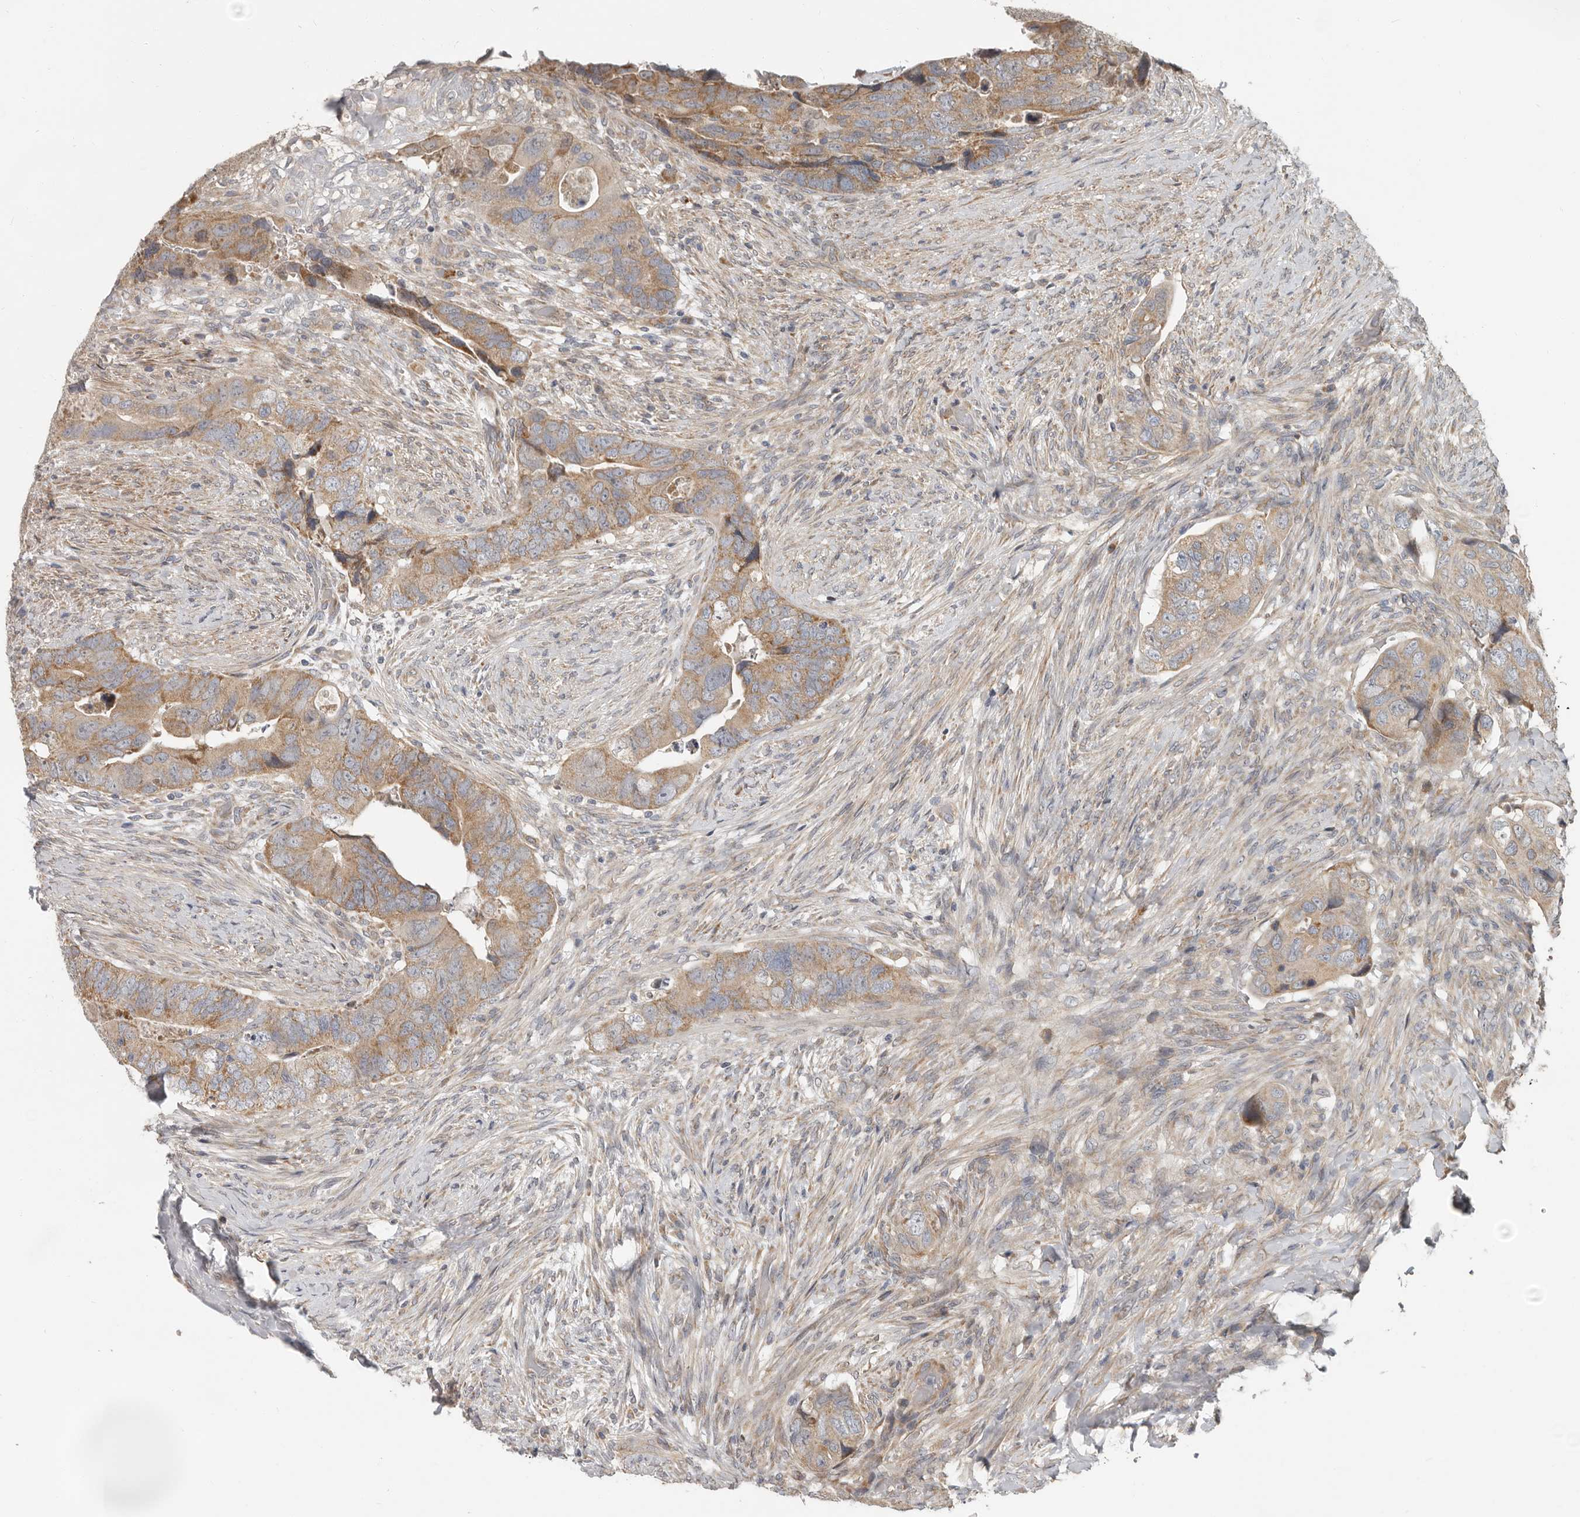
{"staining": {"intensity": "moderate", "quantity": ">75%", "location": "cytoplasmic/membranous"}, "tissue": "colorectal cancer", "cell_type": "Tumor cells", "image_type": "cancer", "snomed": [{"axis": "morphology", "description": "Adenocarcinoma, NOS"}, {"axis": "topography", "description": "Rectum"}], "caption": "Protein expression analysis of human colorectal cancer (adenocarcinoma) reveals moderate cytoplasmic/membranous staining in about >75% of tumor cells. The staining was performed using DAB to visualize the protein expression in brown, while the nuclei were stained in blue with hematoxylin (Magnification: 20x).", "gene": "UNK", "patient": {"sex": "male", "age": 63}}